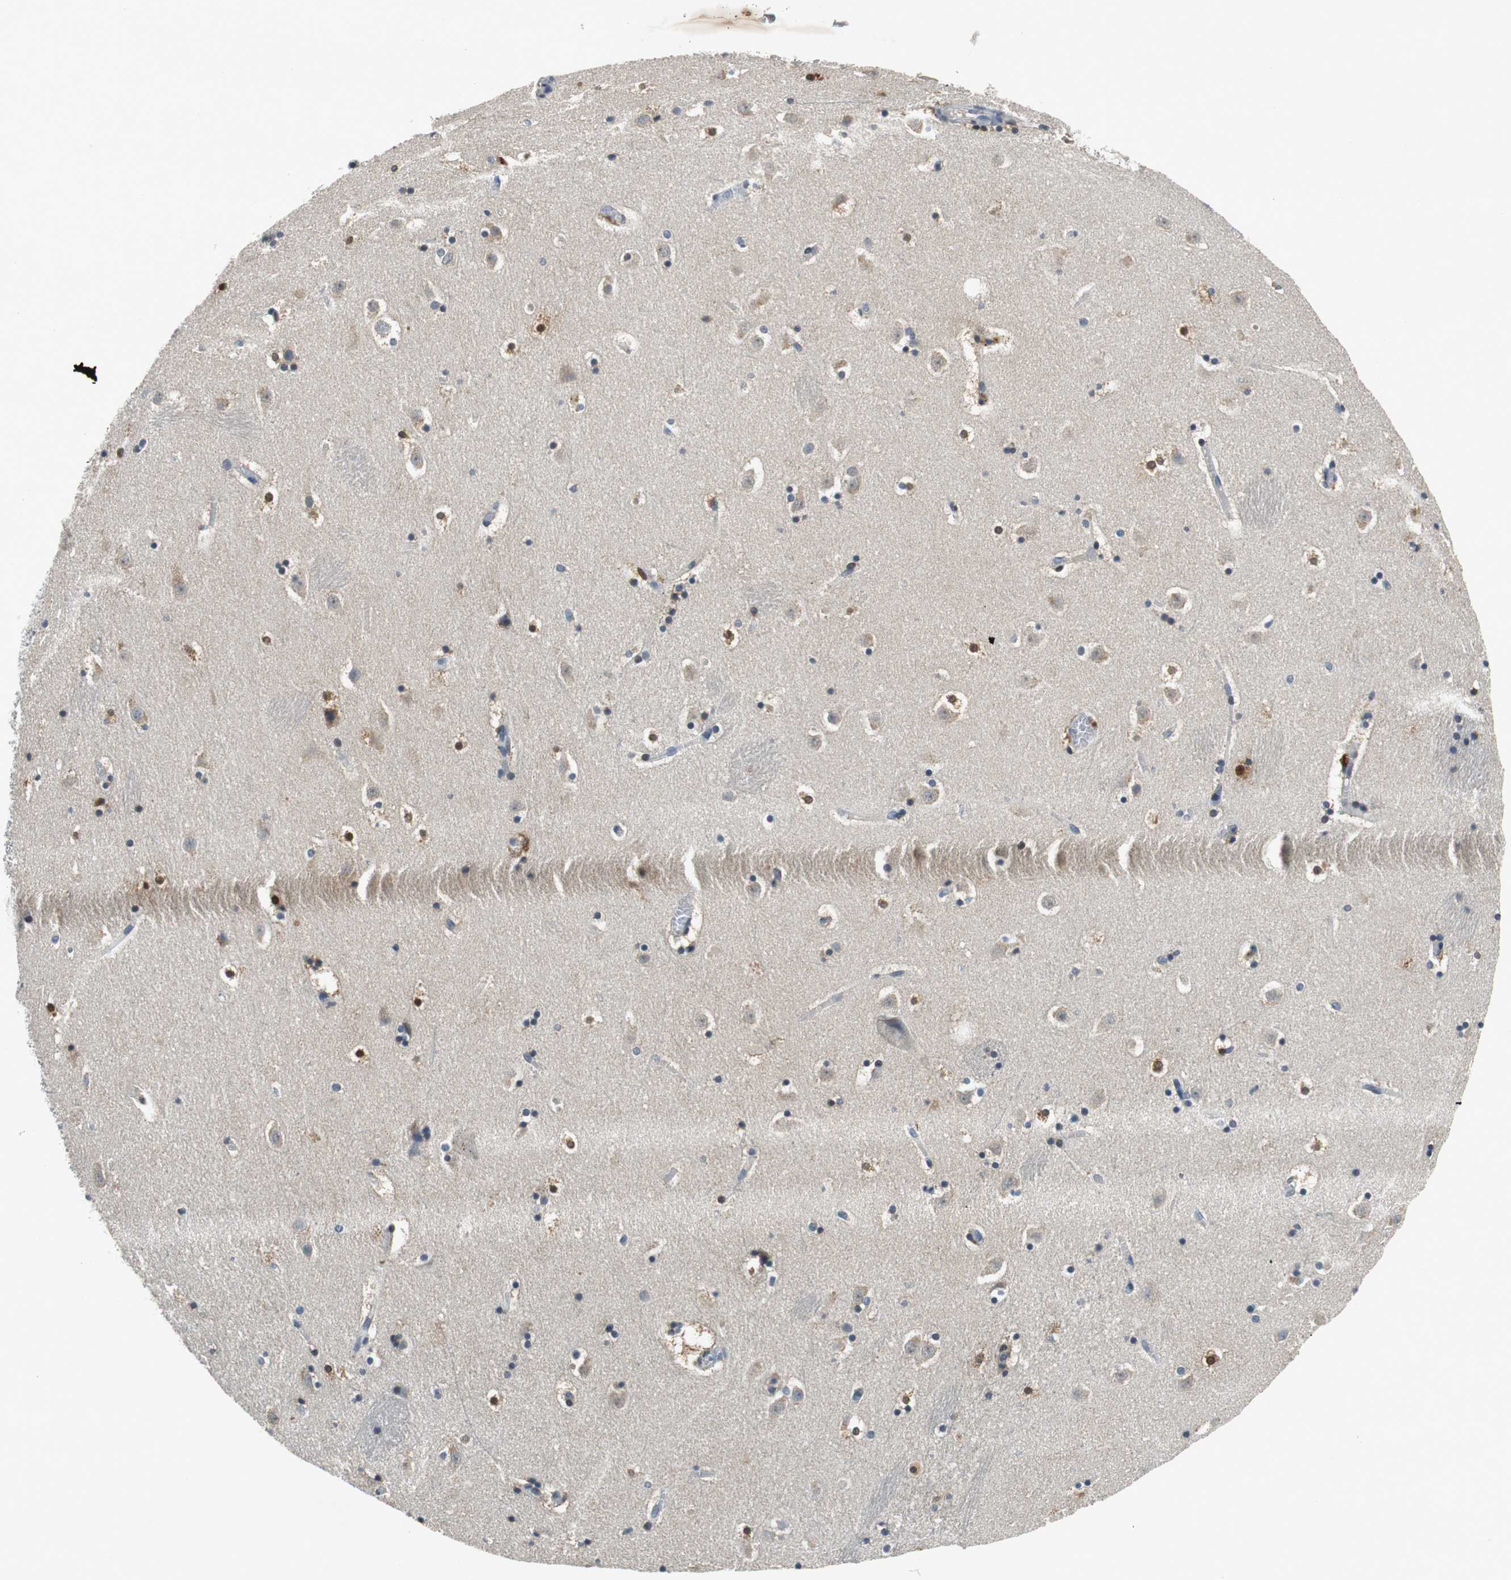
{"staining": {"intensity": "weak", "quantity": "<25%", "location": "cytoplasmic/membranous"}, "tissue": "caudate", "cell_type": "Glial cells", "image_type": "normal", "snomed": [{"axis": "morphology", "description": "Normal tissue, NOS"}, {"axis": "topography", "description": "Lateral ventricle wall"}], "caption": "This is an immunohistochemistry histopathology image of benign human caudate. There is no staining in glial cells.", "gene": "GLCCI1", "patient": {"sex": "male", "age": 45}}